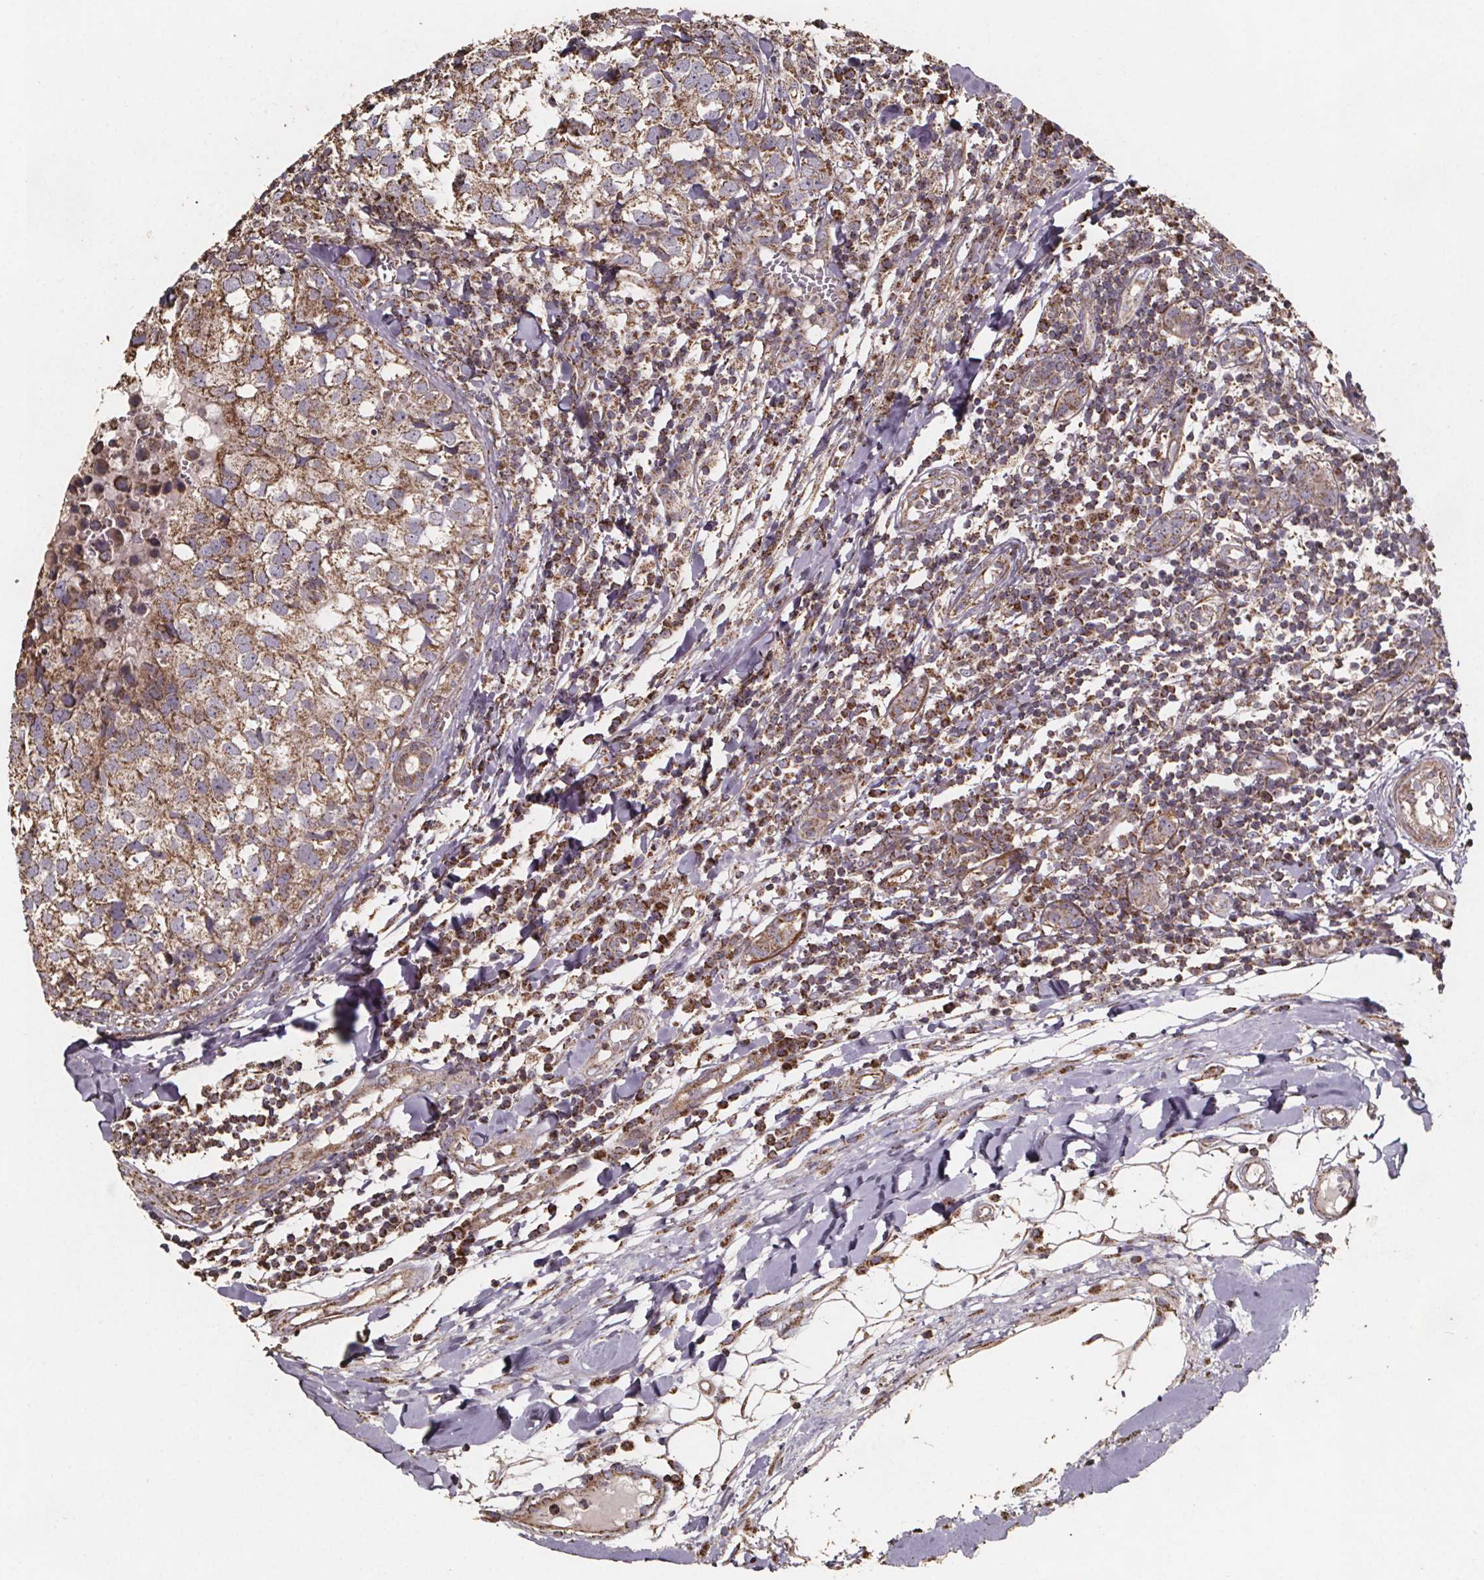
{"staining": {"intensity": "moderate", "quantity": ">75%", "location": "cytoplasmic/membranous"}, "tissue": "breast cancer", "cell_type": "Tumor cells", "image_type": "cancer", "snomed": [{"axis": "morphology", "description": "Duct carcinoma"}, {"axis": "topography", "description": "Breast"}], "caption": "This is an image of immunohistochemistry (IHC) staining of breast cancer, which shows moderate staining in the cytoplasmic/membranous of tumor cells.", "gene": "SLC35D2", "patient": {"sex": "female", "age": 30}}